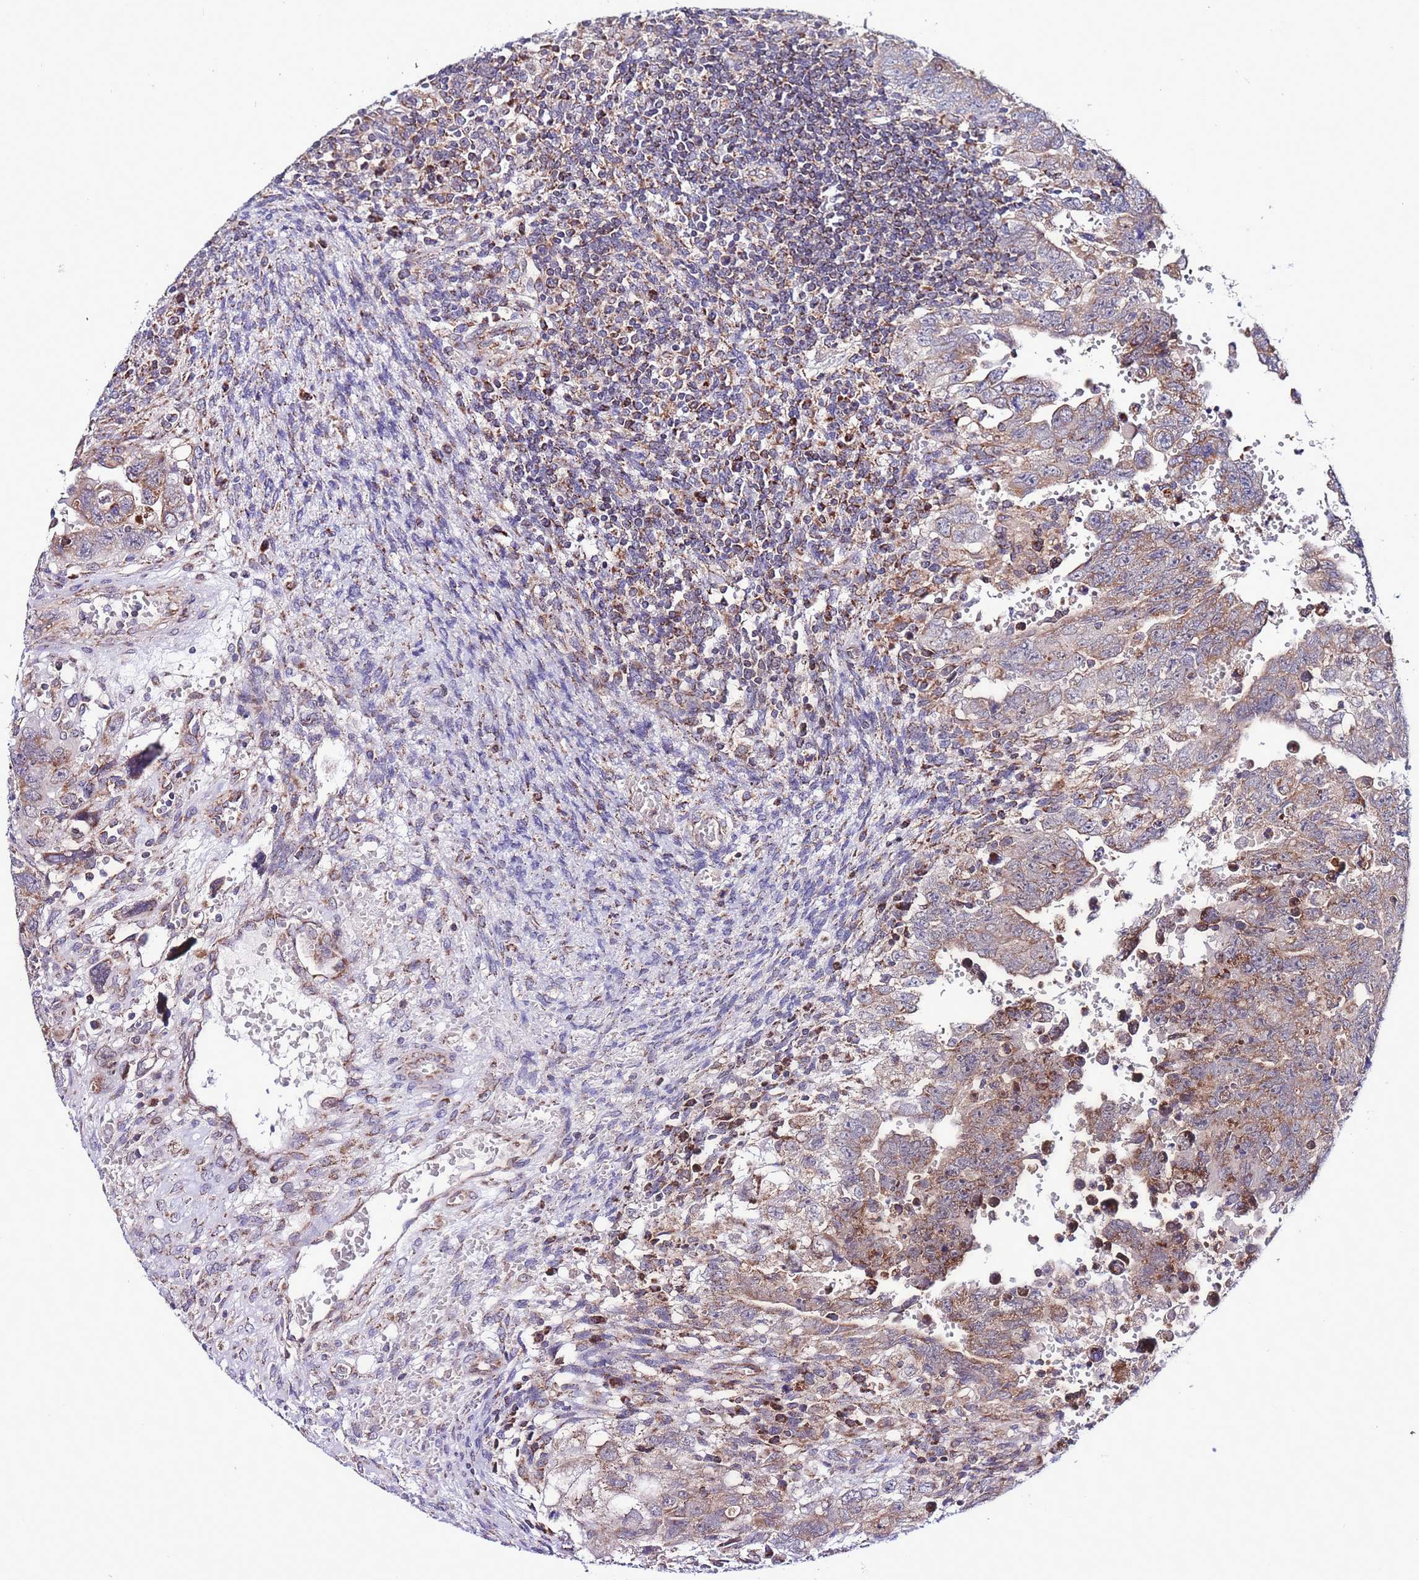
{"staining": {"intensity": "moderate", "quantity": ">75%", "location": "cytoplasmic/membranous"}, "tissue": "testis cancer", "cell_type": "Tumor cells", "image_type": "cancer", "snomed": [{"axis": "morphology", "description": "Carcinoma, Embryonal, NOS"}, {"axis": "topography", "description": "Testis"}], "caption": "DAB immunohistochemical staining of embryonal carcinoma (testis) shows moderate cytoplasmic/membranous protein positivity in about >75% of tumor cells. The staining was performed using DAB, with brown indicating positive protein expression. Nuclei are stained blue with hematoxylin.", "gene": "UEVLD", "patient": {"sex": "male", "age": 28}}